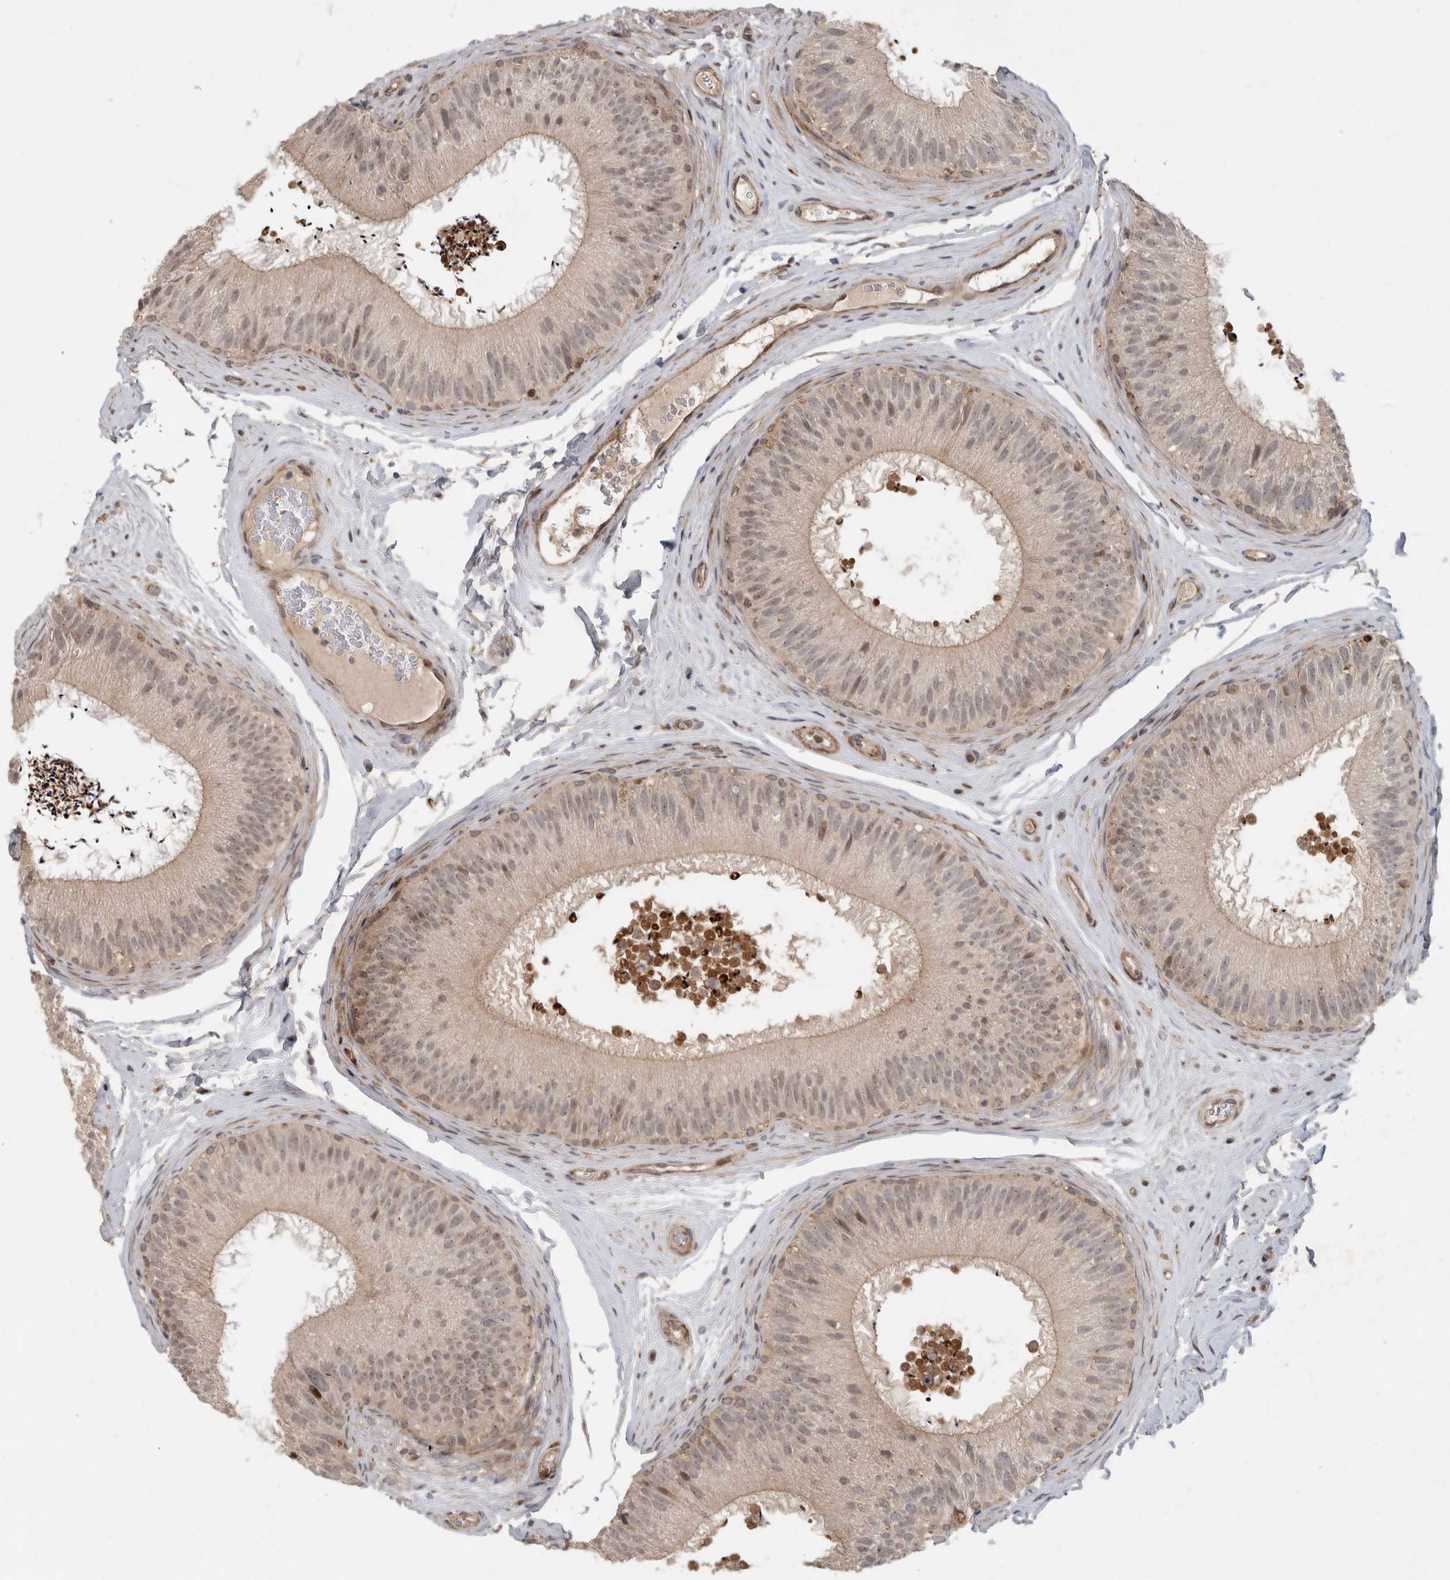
{"staining": {"intensity": "weak", "quantity": ">75%", "location": "cytoplasmic/membranous,nuclear"}, "tissue": "epididymis", "cell_type": "Glandular cells", "image_type": "normal", "snomed": [{"axis": "morphology", "description": "Normal tissue, NOS"}, {"axis": "topography", "description": "Epididymis"}], "caption": "This micrograph demonstrates immunohistochemistry staining of unremarkable human epididymis, with low weak cytoplasmic/membranous,nuclear expression in approximately >75% of glandular cells.", "gene": "INSRR", "patient": {"sex": "male", "age": 45}}